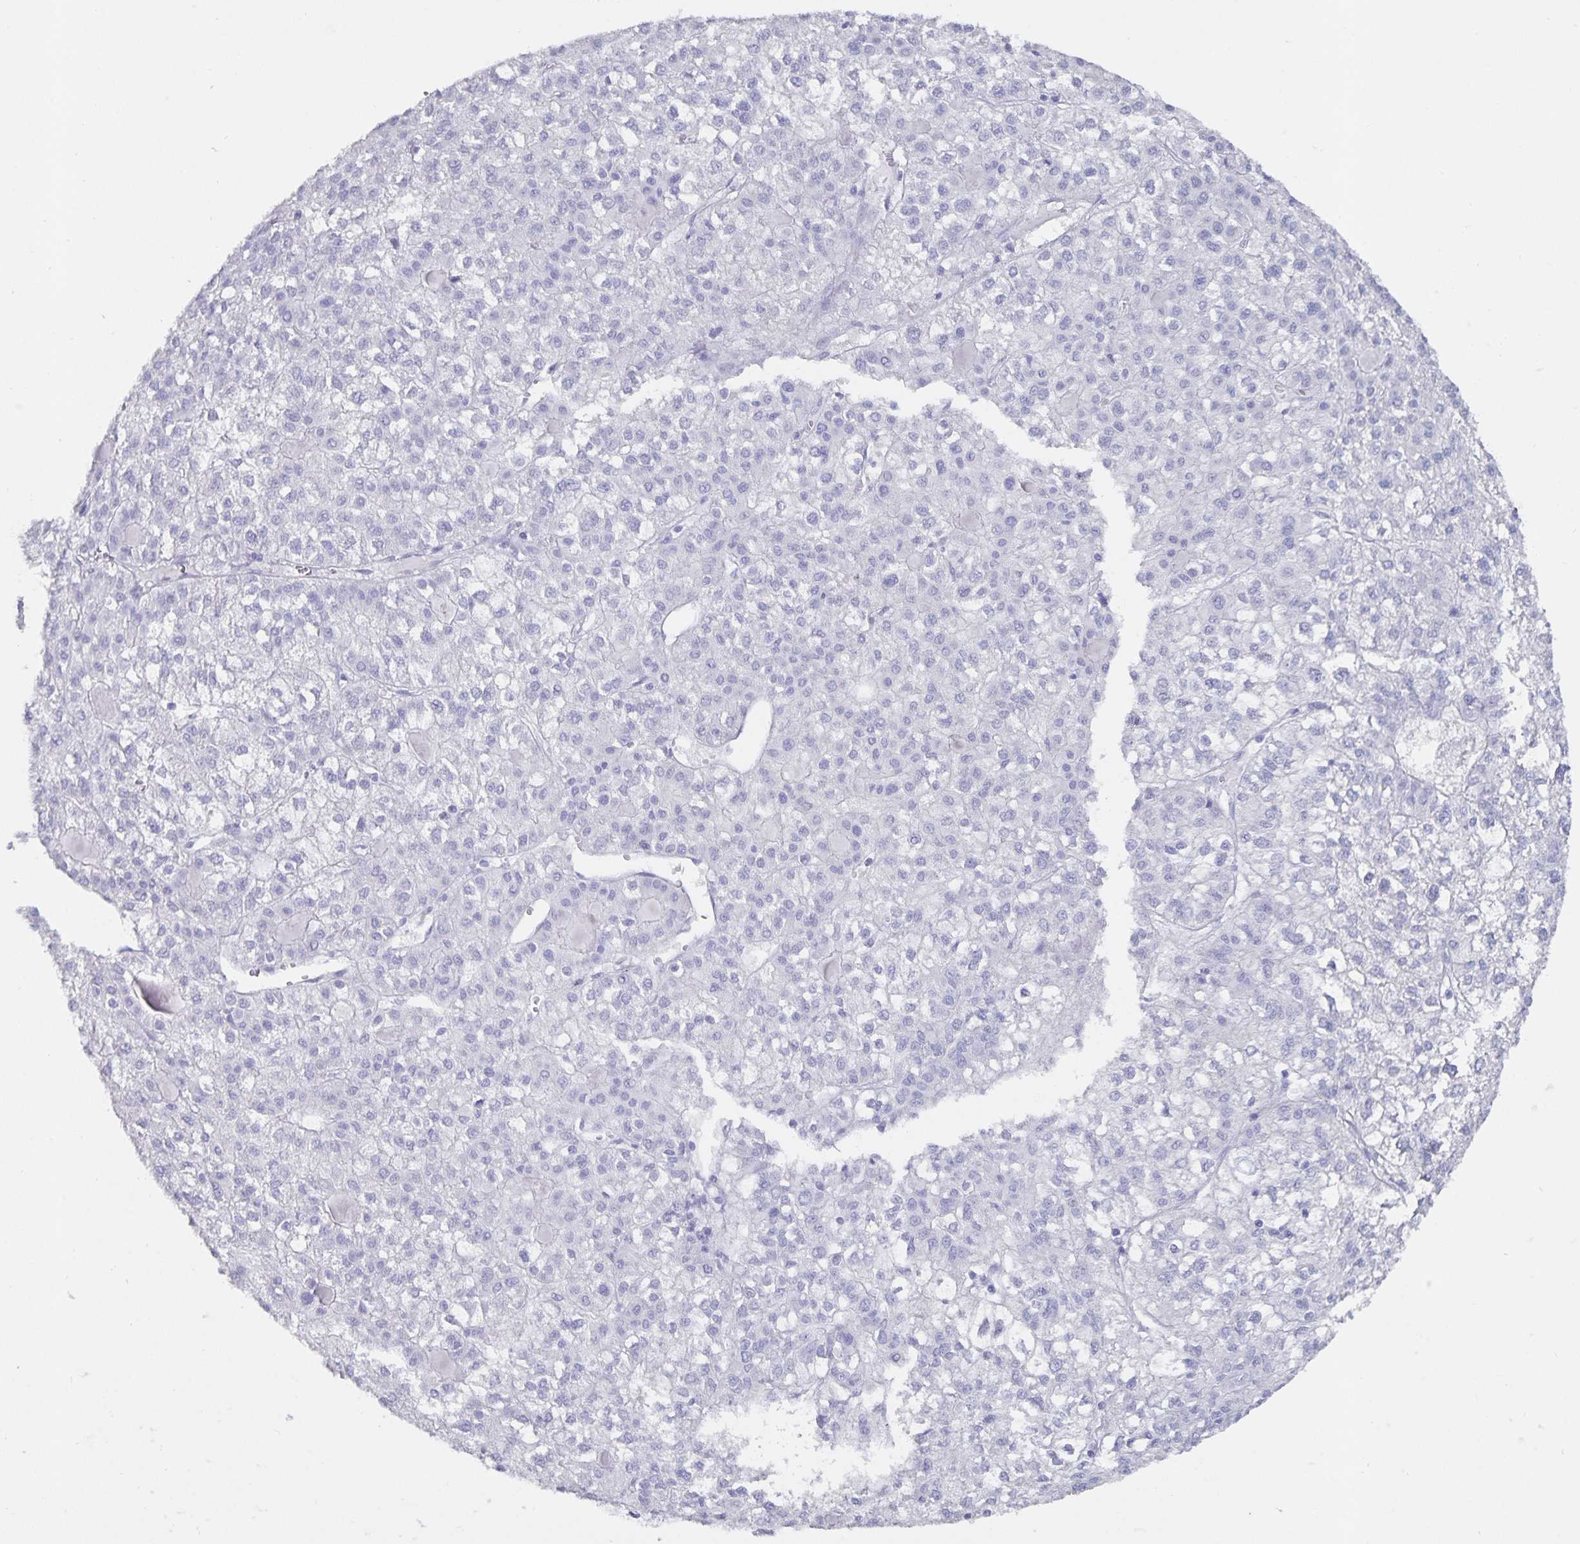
{"staining": {"intensity": "negative", "quantity": "none", "location": "none"}, "tissue": "liver cancer", "cell_type": "Tumor cells", "image_type": "cancer", "snomed": [{"axis": "morphology", "description": "Carcinoma, Hepatocellular, NOS"}, {"axis": "topography", "description": "Liver"}], "caption": "Hepatocellular carcinoma (liver) was stained to show a protein in brown. There is no significant positivity in tumor cells. Nuclei are stained in blue.", "gene": "C19orf73", "patient": {"sex": "female", "age": 43}}